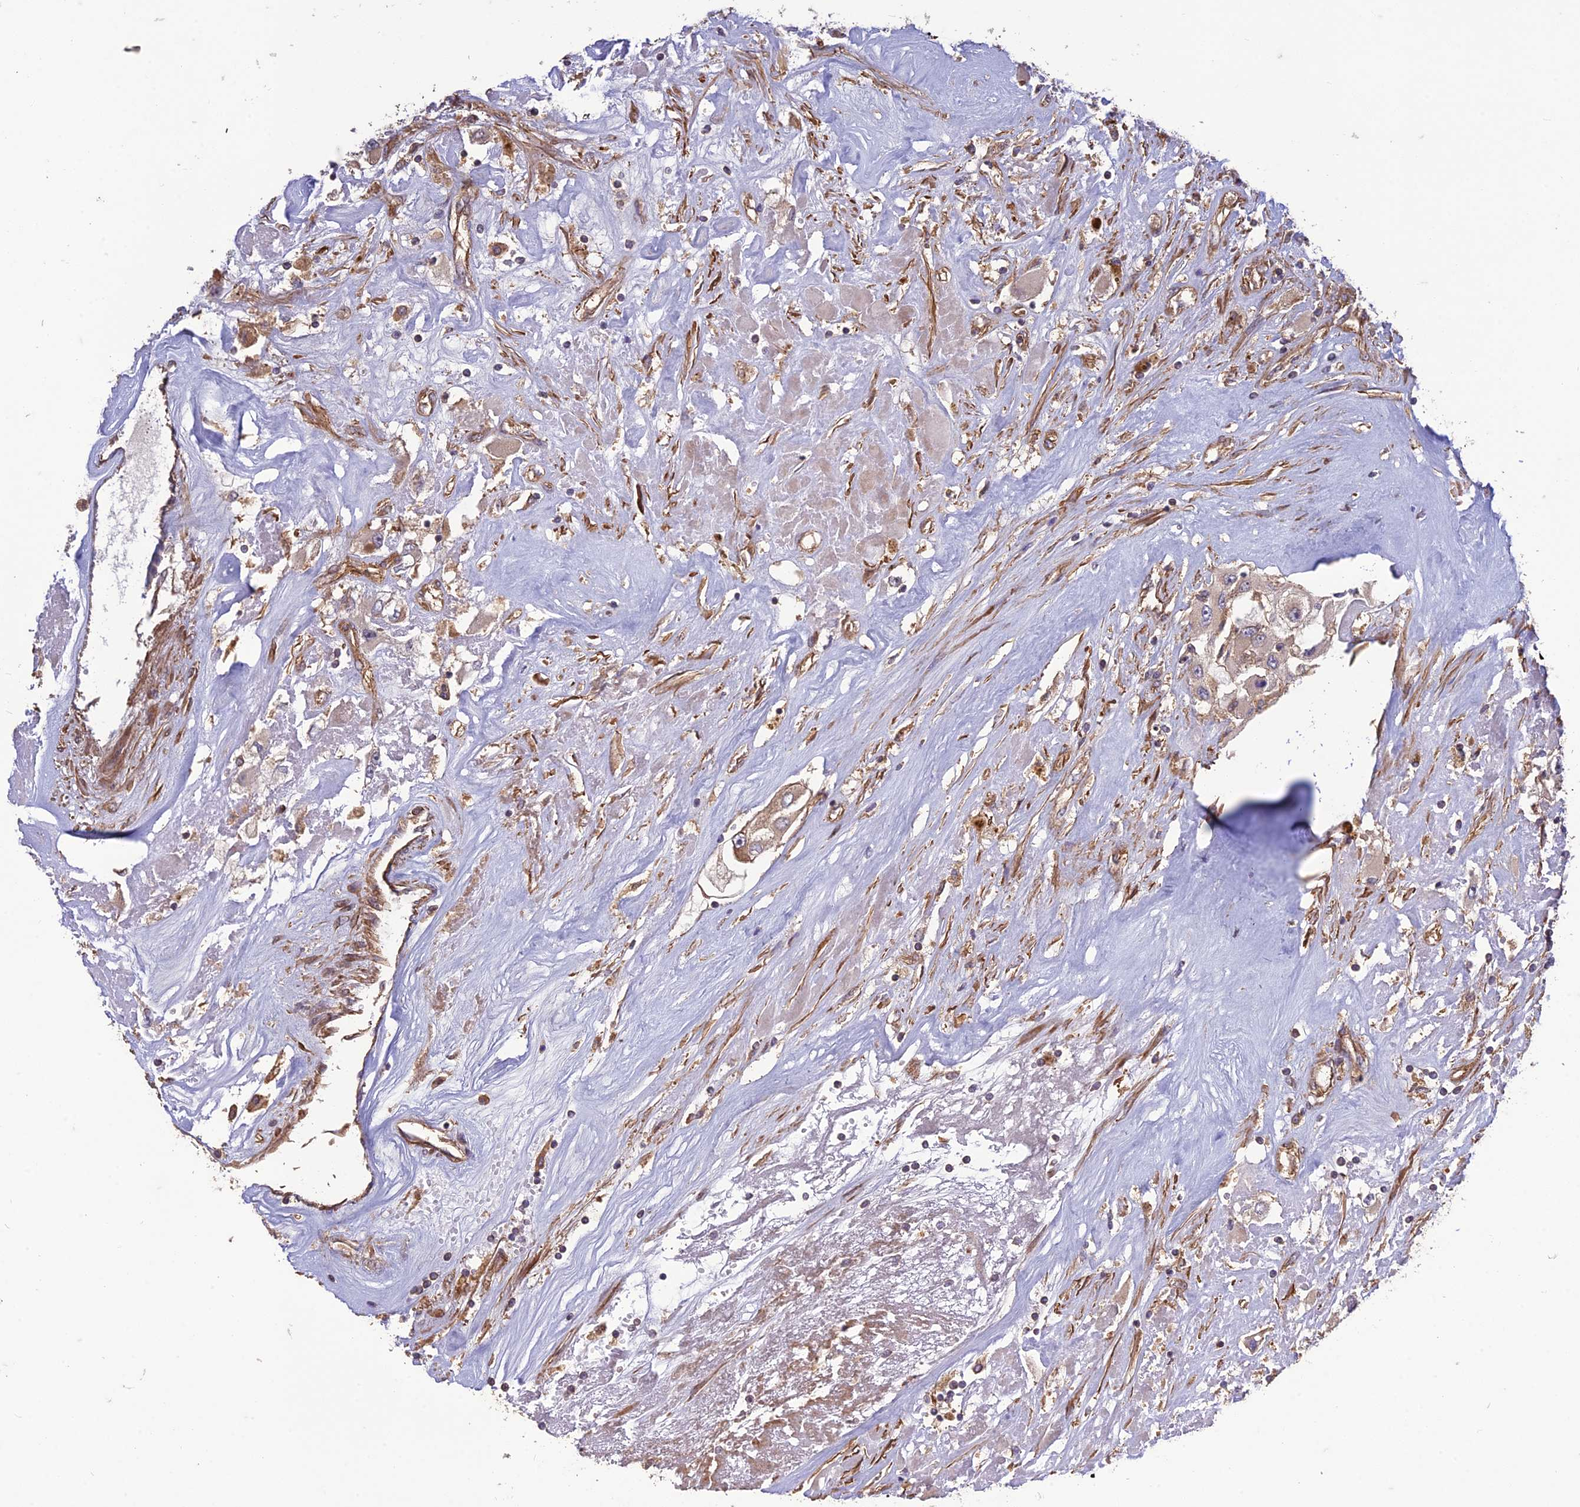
{"staining": {"intensity": "weak", "quantity": ">75%", "location": "cytoplasmic/membranous"}, "tissue": "renal cancer", "cell_type": "Tumor cells", "image_type": "cancer", "snomed": [{"axis": "morphology", "description": "Adenocarcinoma, NOS"}, {"axis": "topography", "description": "Kidney"}], "caption": "The histopathology image demonstrates a brown stain indicating the presence of a protein in the cytoplasmic/membranous of tumor cells in renal cancer.", "gene": "TMEM131L", "patient": {"sex": "female", "age": 52}}